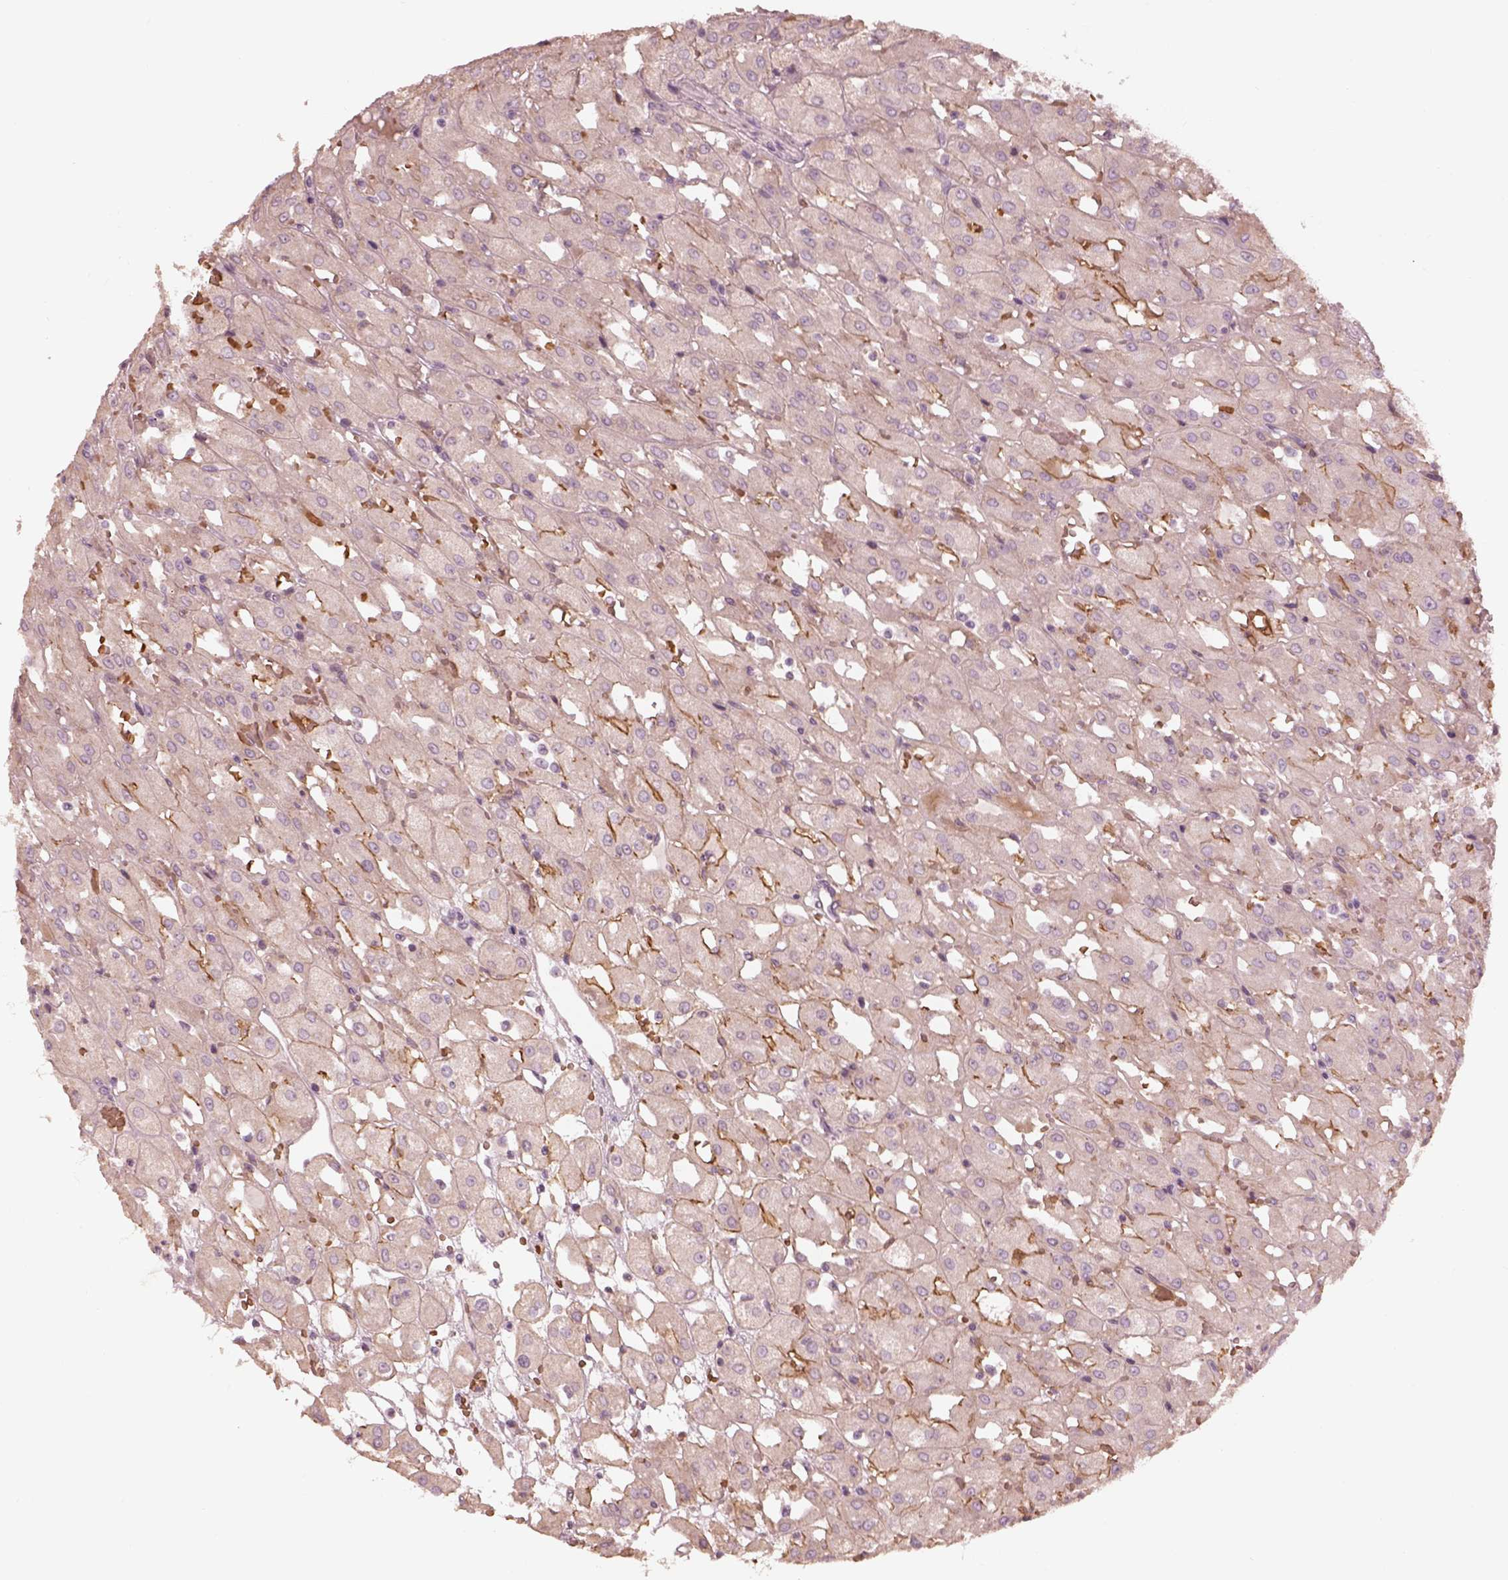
{"staining": {"intensity": "negative", "quantity": "none", "location": "none"}, "tissue": "renal cancer", "cell_type": "Tumor cells", "image_type": "cancer", "snomed": [{"axis": "morphology", "description": "Adenocarcinoma, NOS"}, {"axis": "topography", "description": "Kidney"}], "caption": "Tumor cells are negative for protein expression in human renal adenocarcinoma.", "gene": "ANKLE1", "patient": {"sex": "male", "age": 72}}